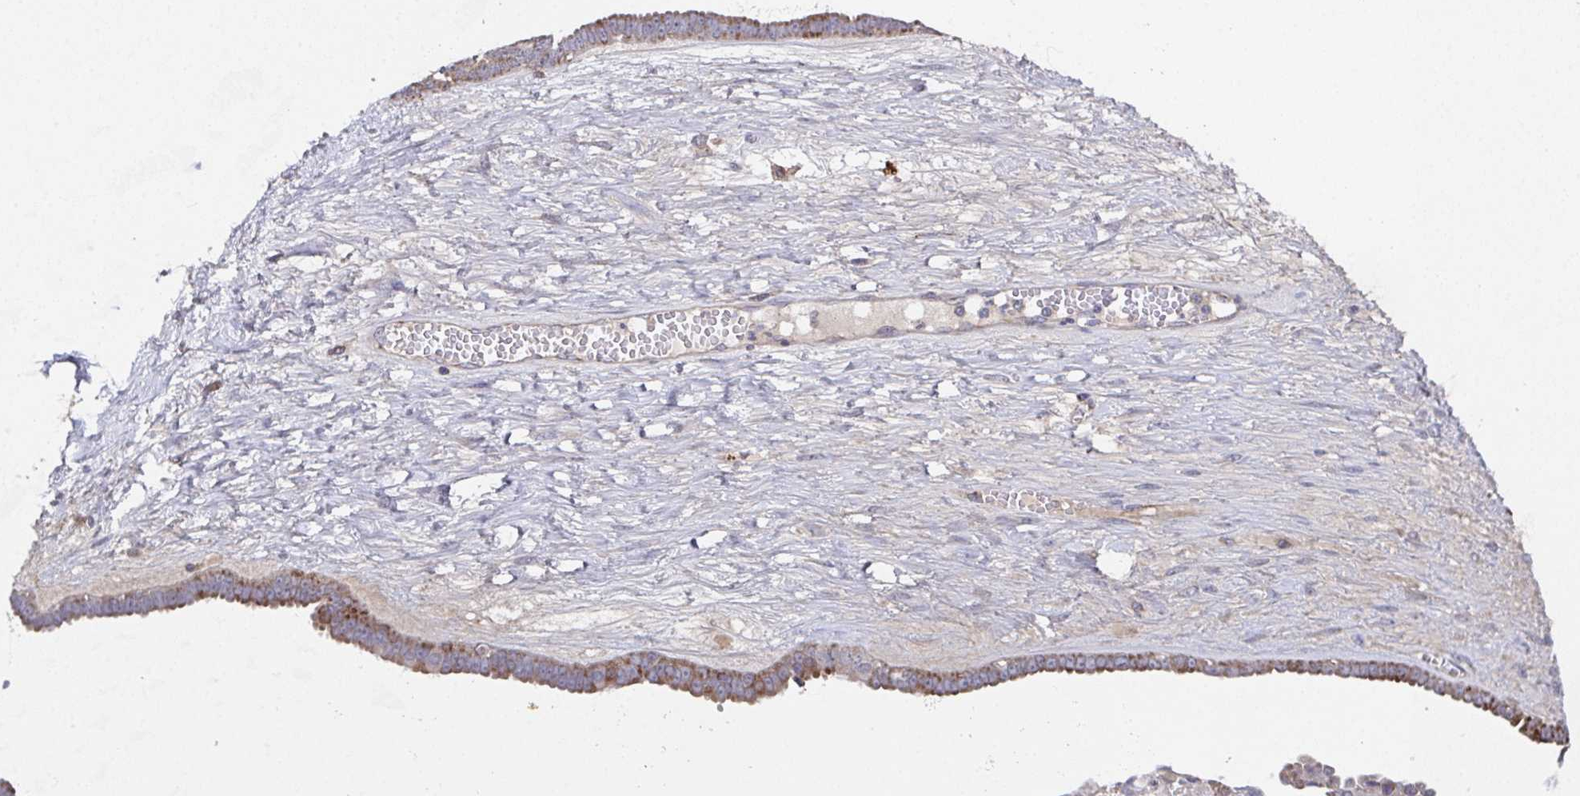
{"staining": {"intensity": "moderate", "quantity": "25%-75%", "location": "cytoplasmic/membranous"}, "tissue": "ovarian cancer", "cell_type": "Tumor cells", "image_type": "cancer", "snomed": [{"axis": "morphology", "description": "Cystadenocarcinoma, serous, NOS"}, {"axis": "topography", "description": "Ovary"}], "caption": "The micrograph demonstrates a brown stain indicating the presence of a protein in the cytoplasmic/membranous of tumor cells in serous cystadenocarcinoma (ovarian).", "gene": "MT-ND3", "patient": {"sex": "female", "age": 71}}